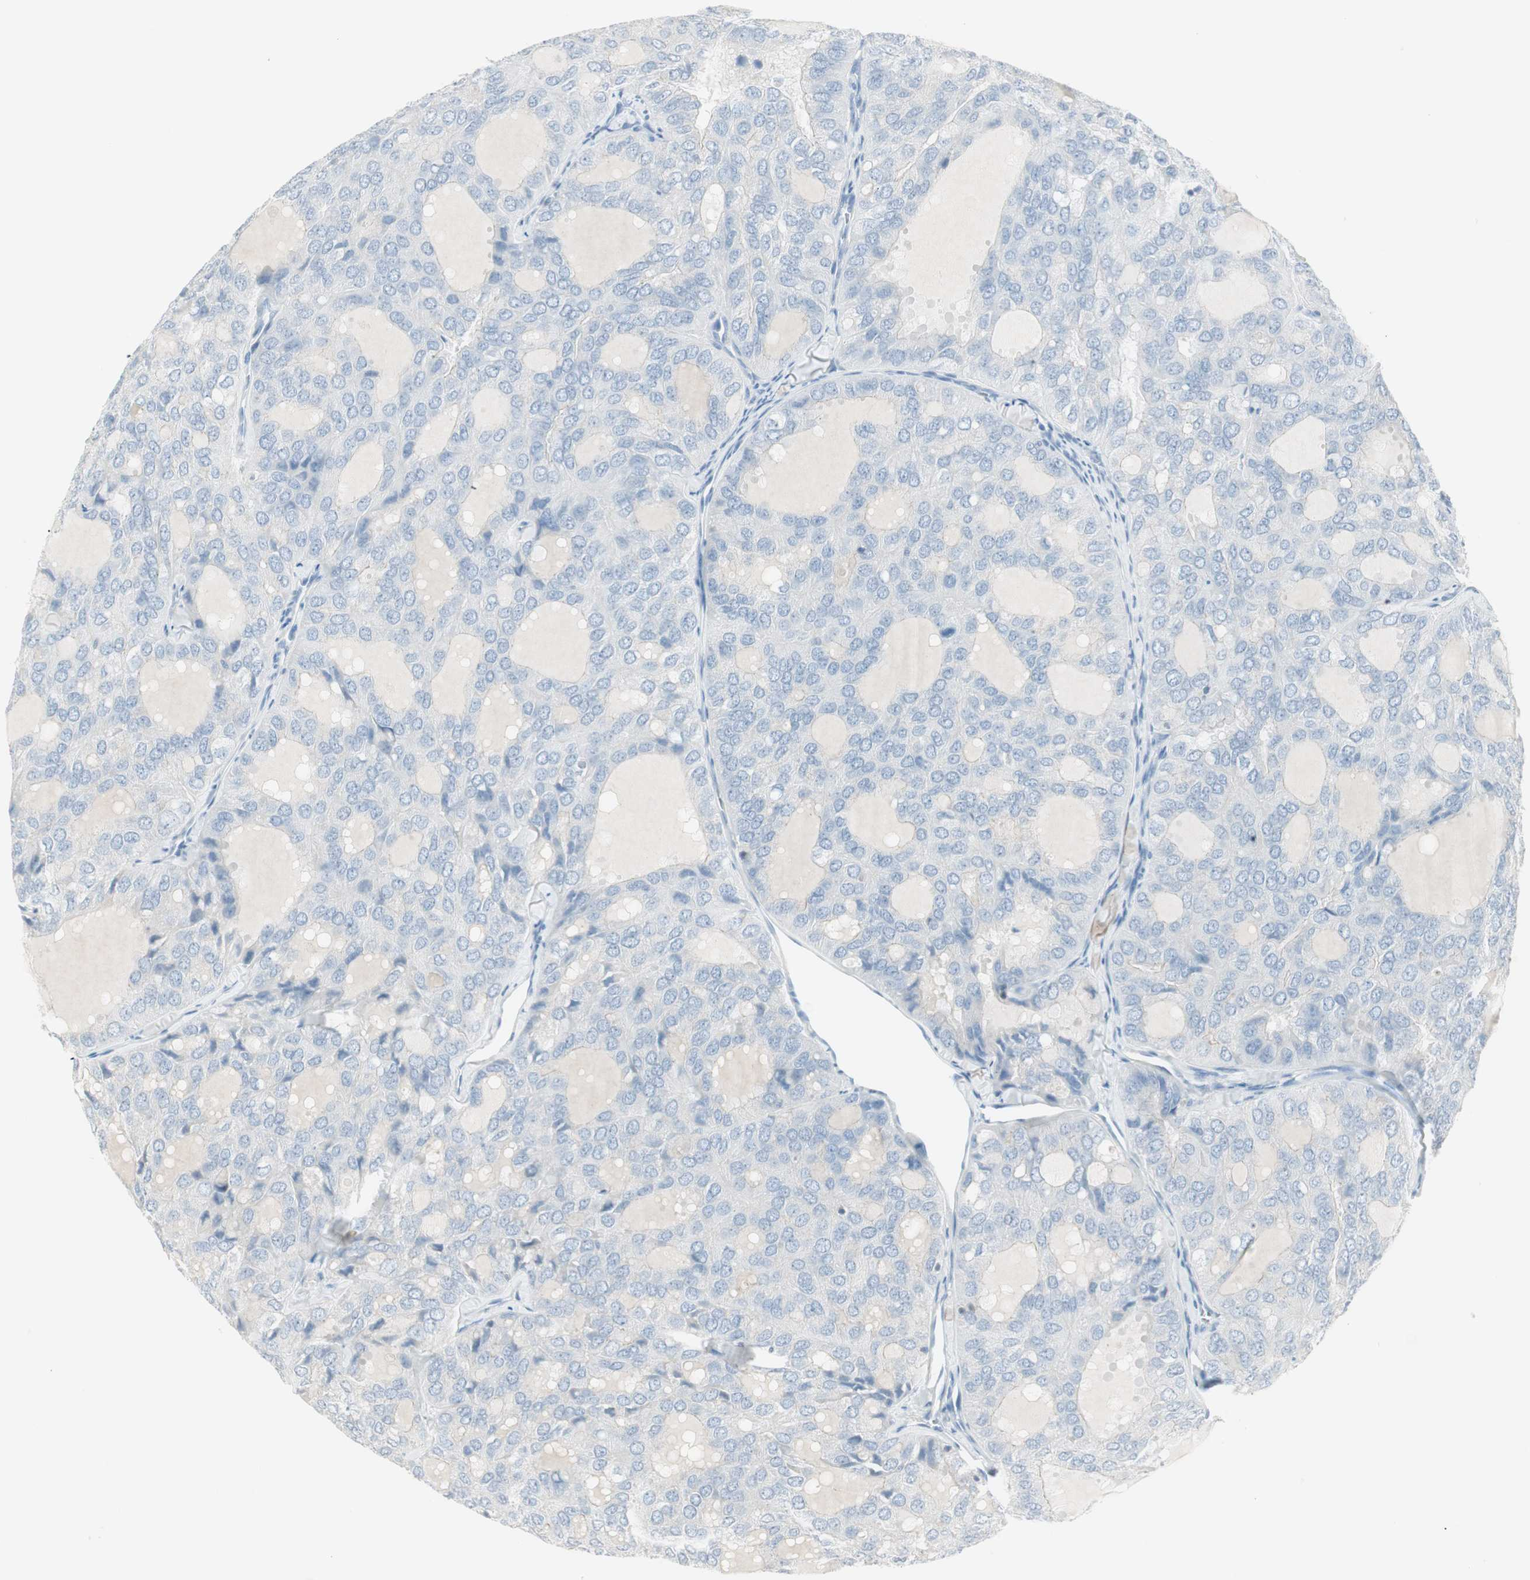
{"staining": {"intensity": "negative", "quantity": "none", "location": "none"}, "tissue": "thyroid cancer", "cell_type": "Tumor cells", "image_type": "cancer", "snomed": [{"axis": "morphology", "description": "Follicular adenoma carcinoma, NOS"}, {"axis": "topography", "description": "Thyroid gland"}], "caption": "A micrograph of thyroid follicular adenoma carcinoma stained for a protein reveals no brown staining in tumor cells.", "gene": "ITLN2", "patient": {"sex": "male", "age": 75}}